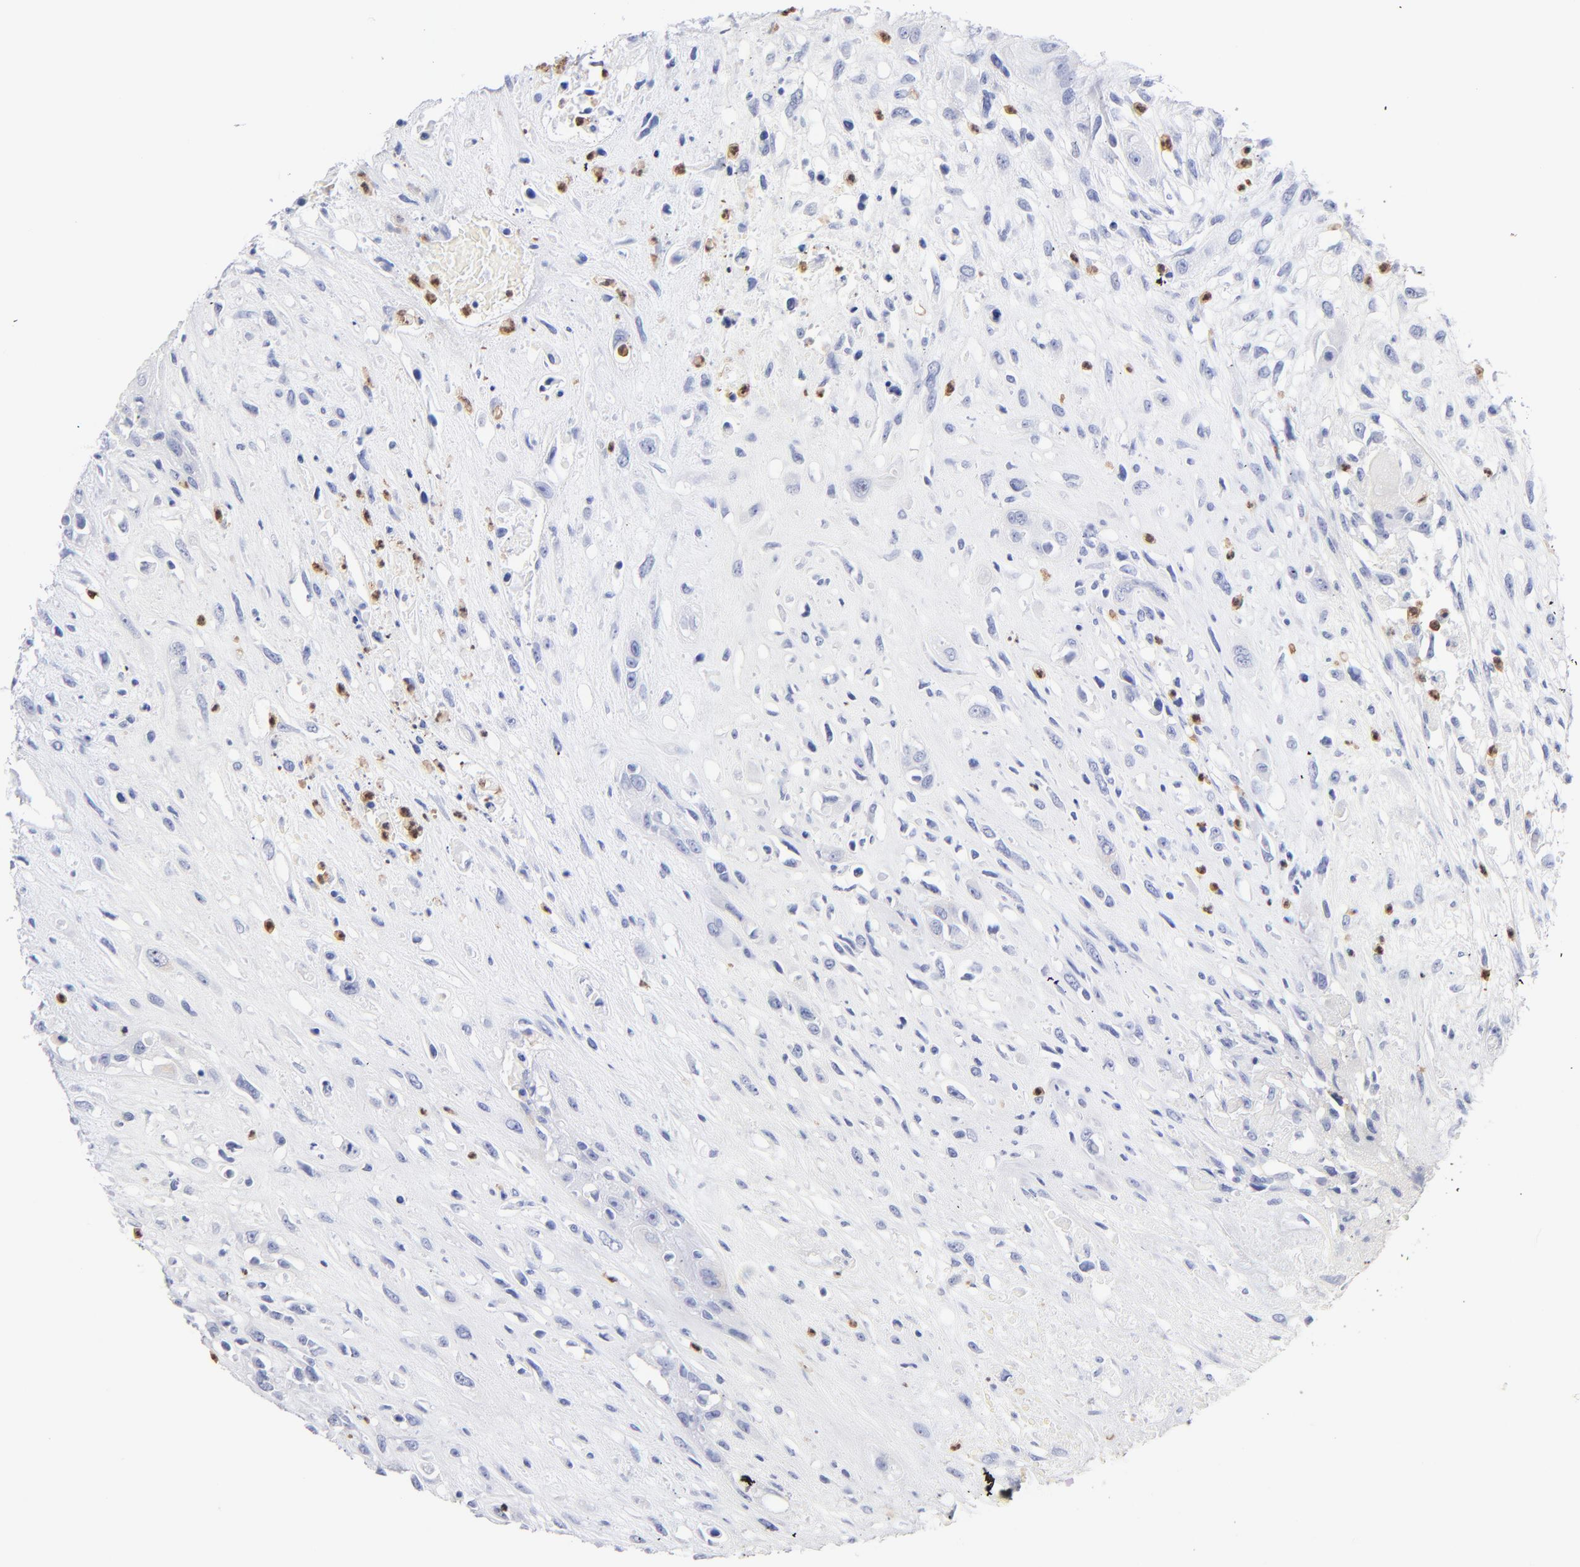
{"staining": {"intensity": "negative", "quantity": "none", "location": "none"}, "tissue": "head and neck cancer", "cell_type": "Tumor cells", "image_type": "cancer", "snomed": [{"axis": "morphology", "description": "Necrosis, NOS"}, {"axis": "morphology", "description": "Neoplasm, malignant, NOS"}, {"axis": "topography", "description": "Salivary gland"}, {"axis": "topography", "description": "Head-Neck"}], "caption": "IHC micrograph of neoplastic tissue: head and neck cancer stained with DAB (3,3'-diaminobenzidine) displays no significant protein positivity in tumor cells. (DAB (3,3'-diaminobenzidine) immunohistochemistry (IHC) visualized using brightfield microscopy, high magnification).", "gene": "ARG1", "patient": {"sex": "male", "age": 43}}